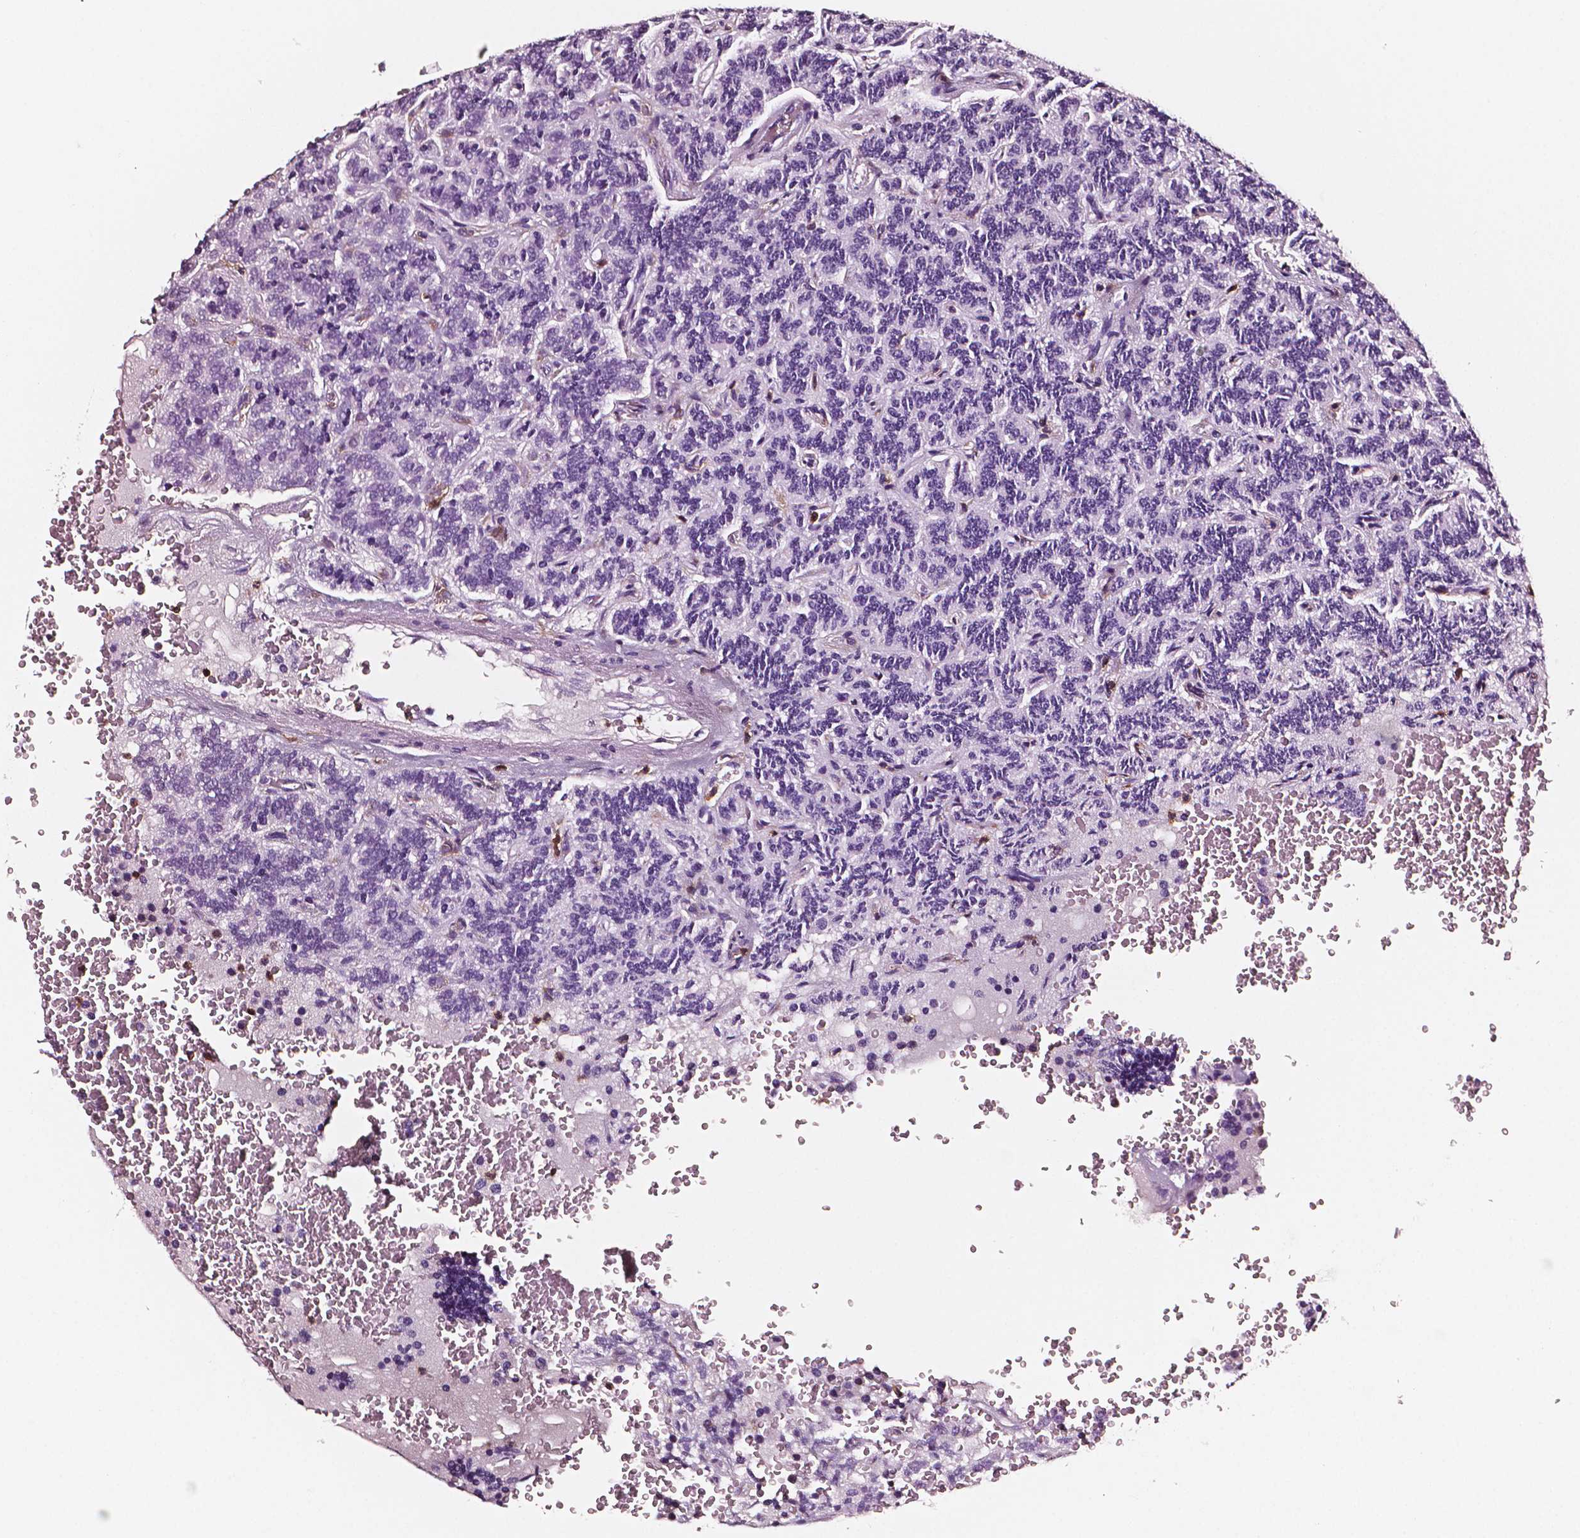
{"staining": {"intensity": "negative", "quantity": "none", "location": "none"}, "tissue": "carcinoid", "cell_type": "Tumor cells", "image_type": "cancer", "snomed": [{"axis": "morphology", "description": "Carcinoid, malignant, NOS"}, {"axis": "topography", "description": "Pancreas"}], "caption": "Tumor cells show no significant protein staining in carcinoid.", "gene": "PTPRC", "patient": {"sex": "male", "age": 36}}